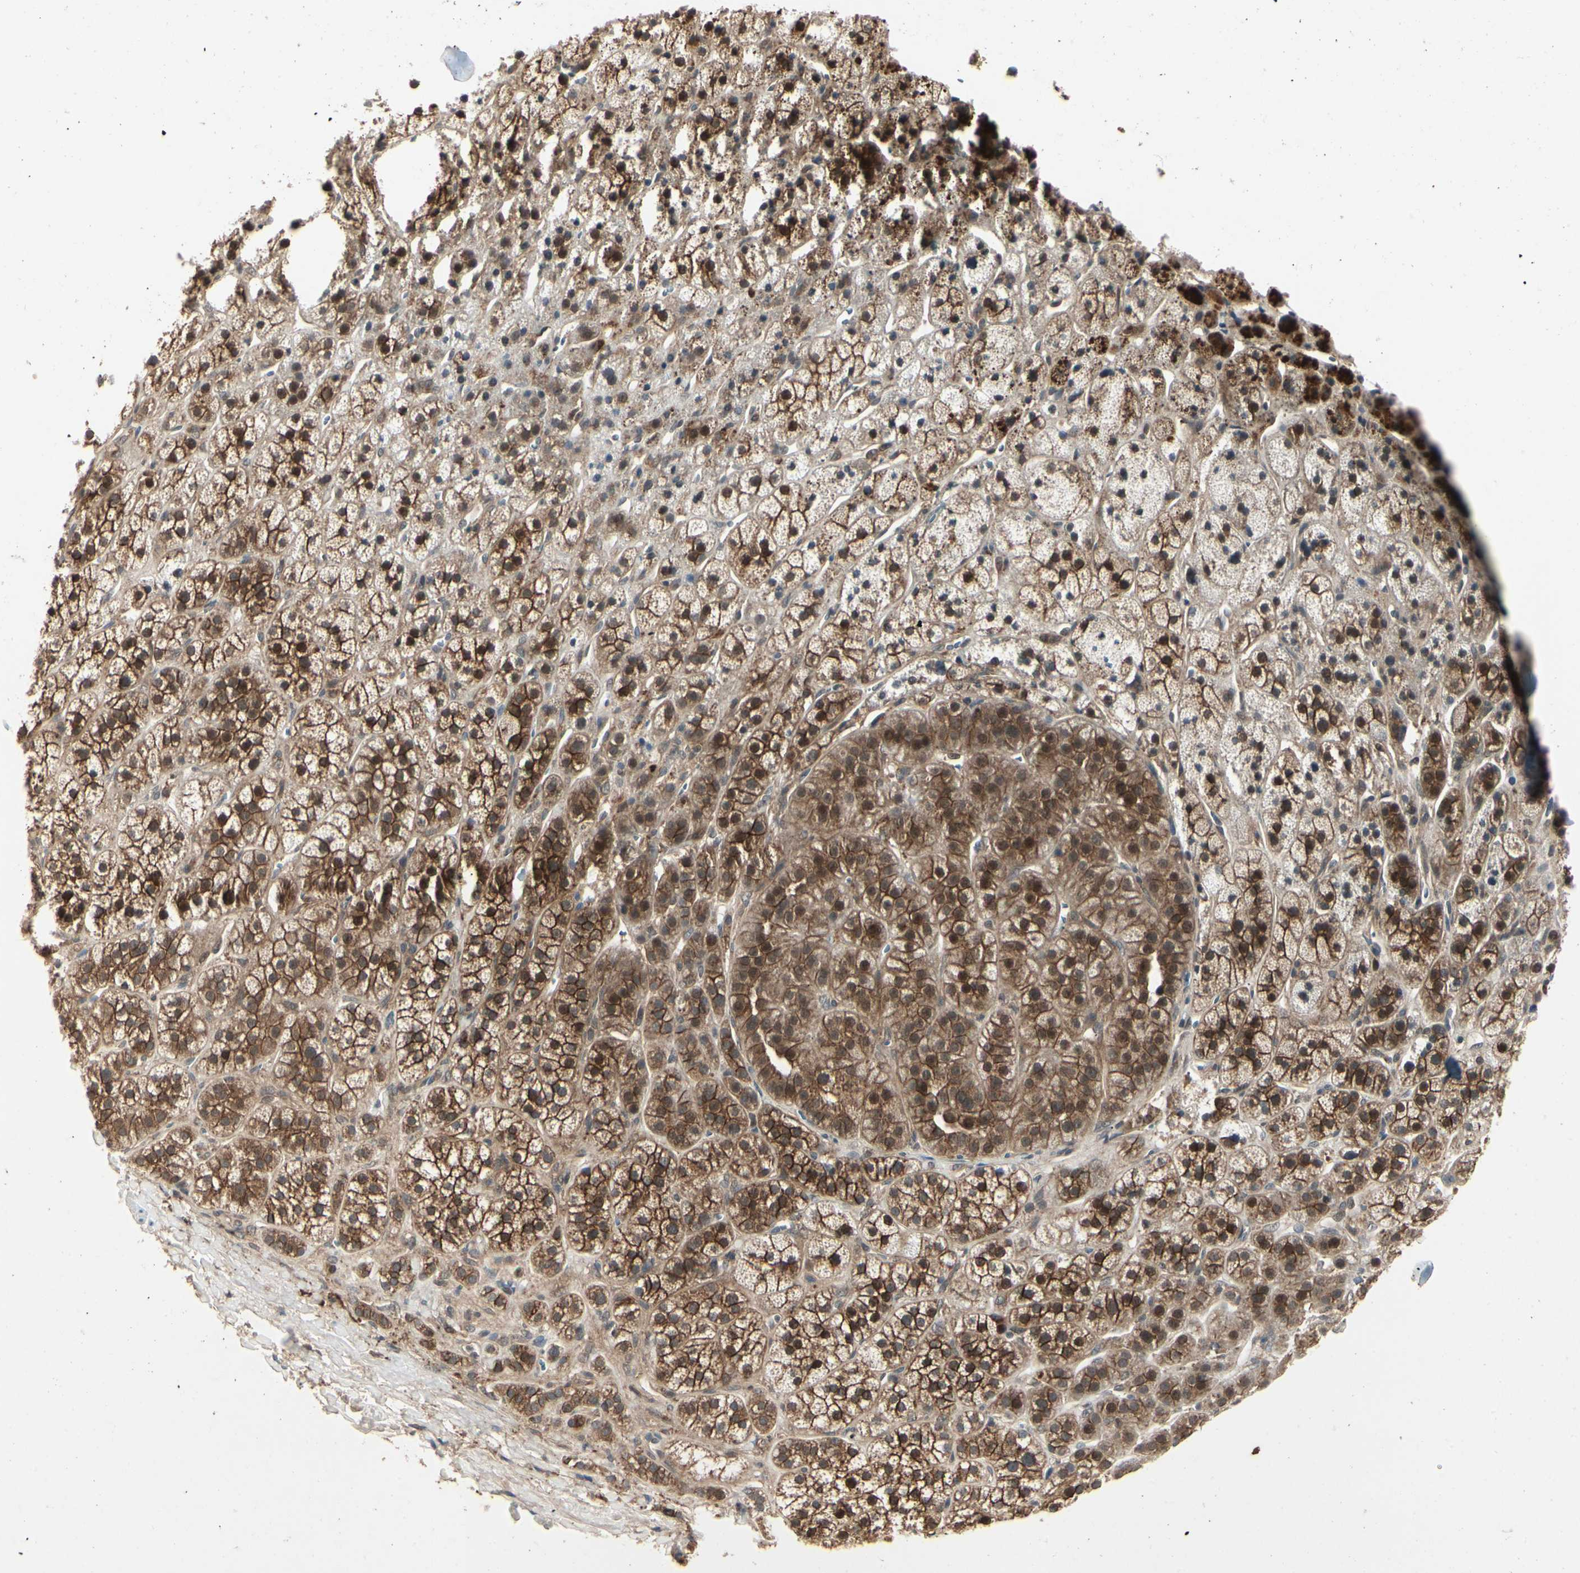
{"staining": {"intensity": "strong", "quantity": ">75%", "location": "cytoplasmic/membranous,nuclear"}, "tissue": "adrenal gland", "cell_type": "Glandular cells", "image_type": "normal", "snomed": [{"axis": "morphology", "description": "Normal tissue, NOS"}, {"axis": "topography", "description": "Adrenal gland"}], "caption": "A brown stain shows strong cytoplasmic/membranous,nuclear positivity of a protein in glandular cells of normal human adrenal gland. The staining was performed using DAB (3,3'-diaminobenzidine) to visualize the protein expression in brown, while the nuclei were stained in blue with hematoxylin (Magnification: 20x).", "gene": "RNF14", "patient": {"sex": "male", "age": 56}}